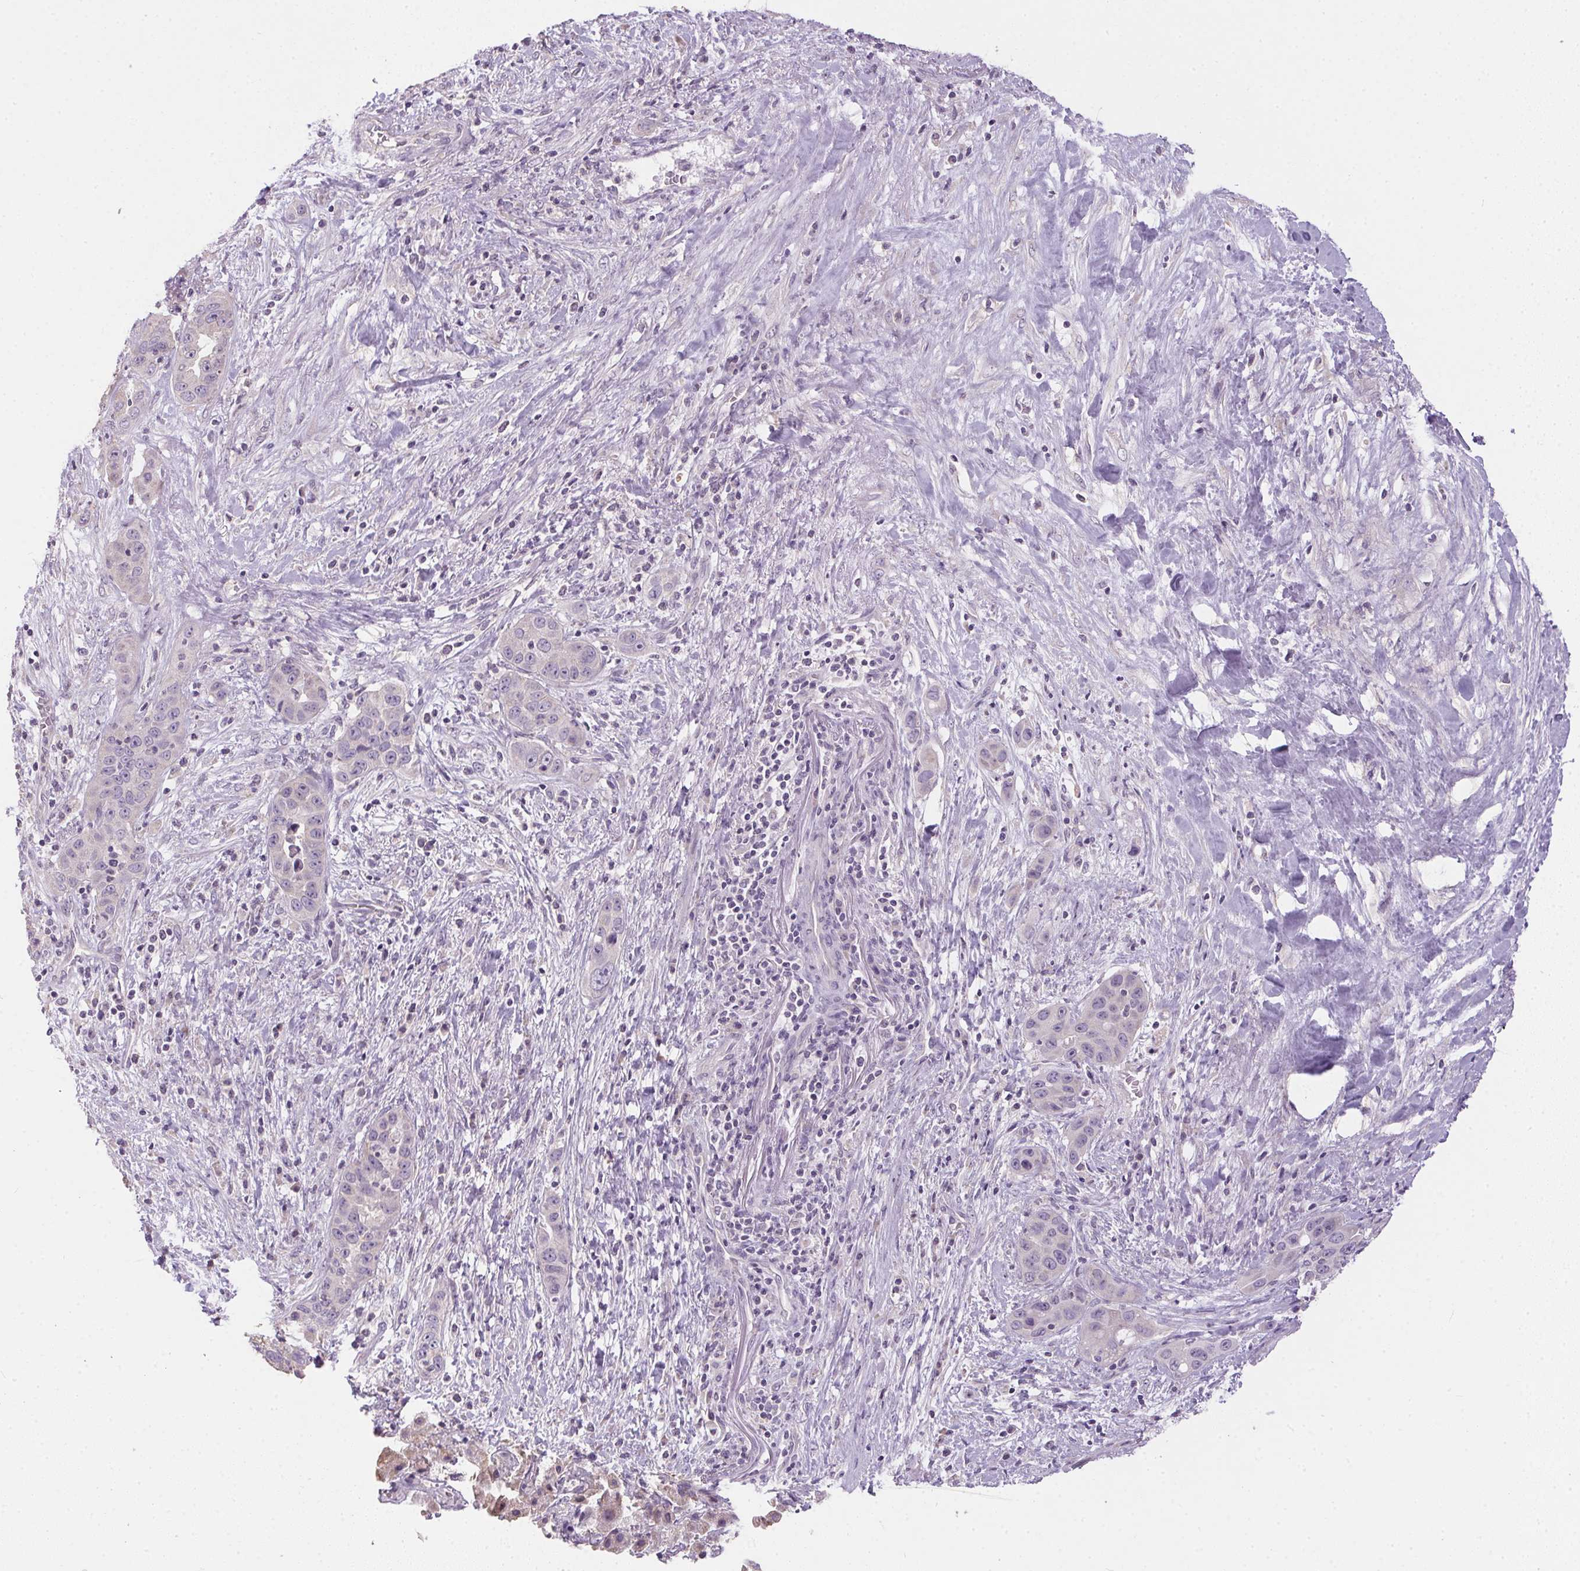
{"staining": {"intensity": "negative", "quantity": "none", "location": "none"}, "tissue": "liver cancer", "cell_type": "Tumor cells", "image_type": "cancer", "snomed": [{"axis": "morphology", "description": "Cholangiocarcinoma"}, {"axis": "topography", "description": "Liver"}], "caption": "High magnification brightfield microscopy of liver cancer (cholangiocarcinoma) stained with DAB (3,3'-diaminobenzidine) (brown) and counterstained with hematoxylin (blue): tumor cells show no significant positivity.", "gene": "SPACA9", "patient": {"sex": "female", "age": 52}}